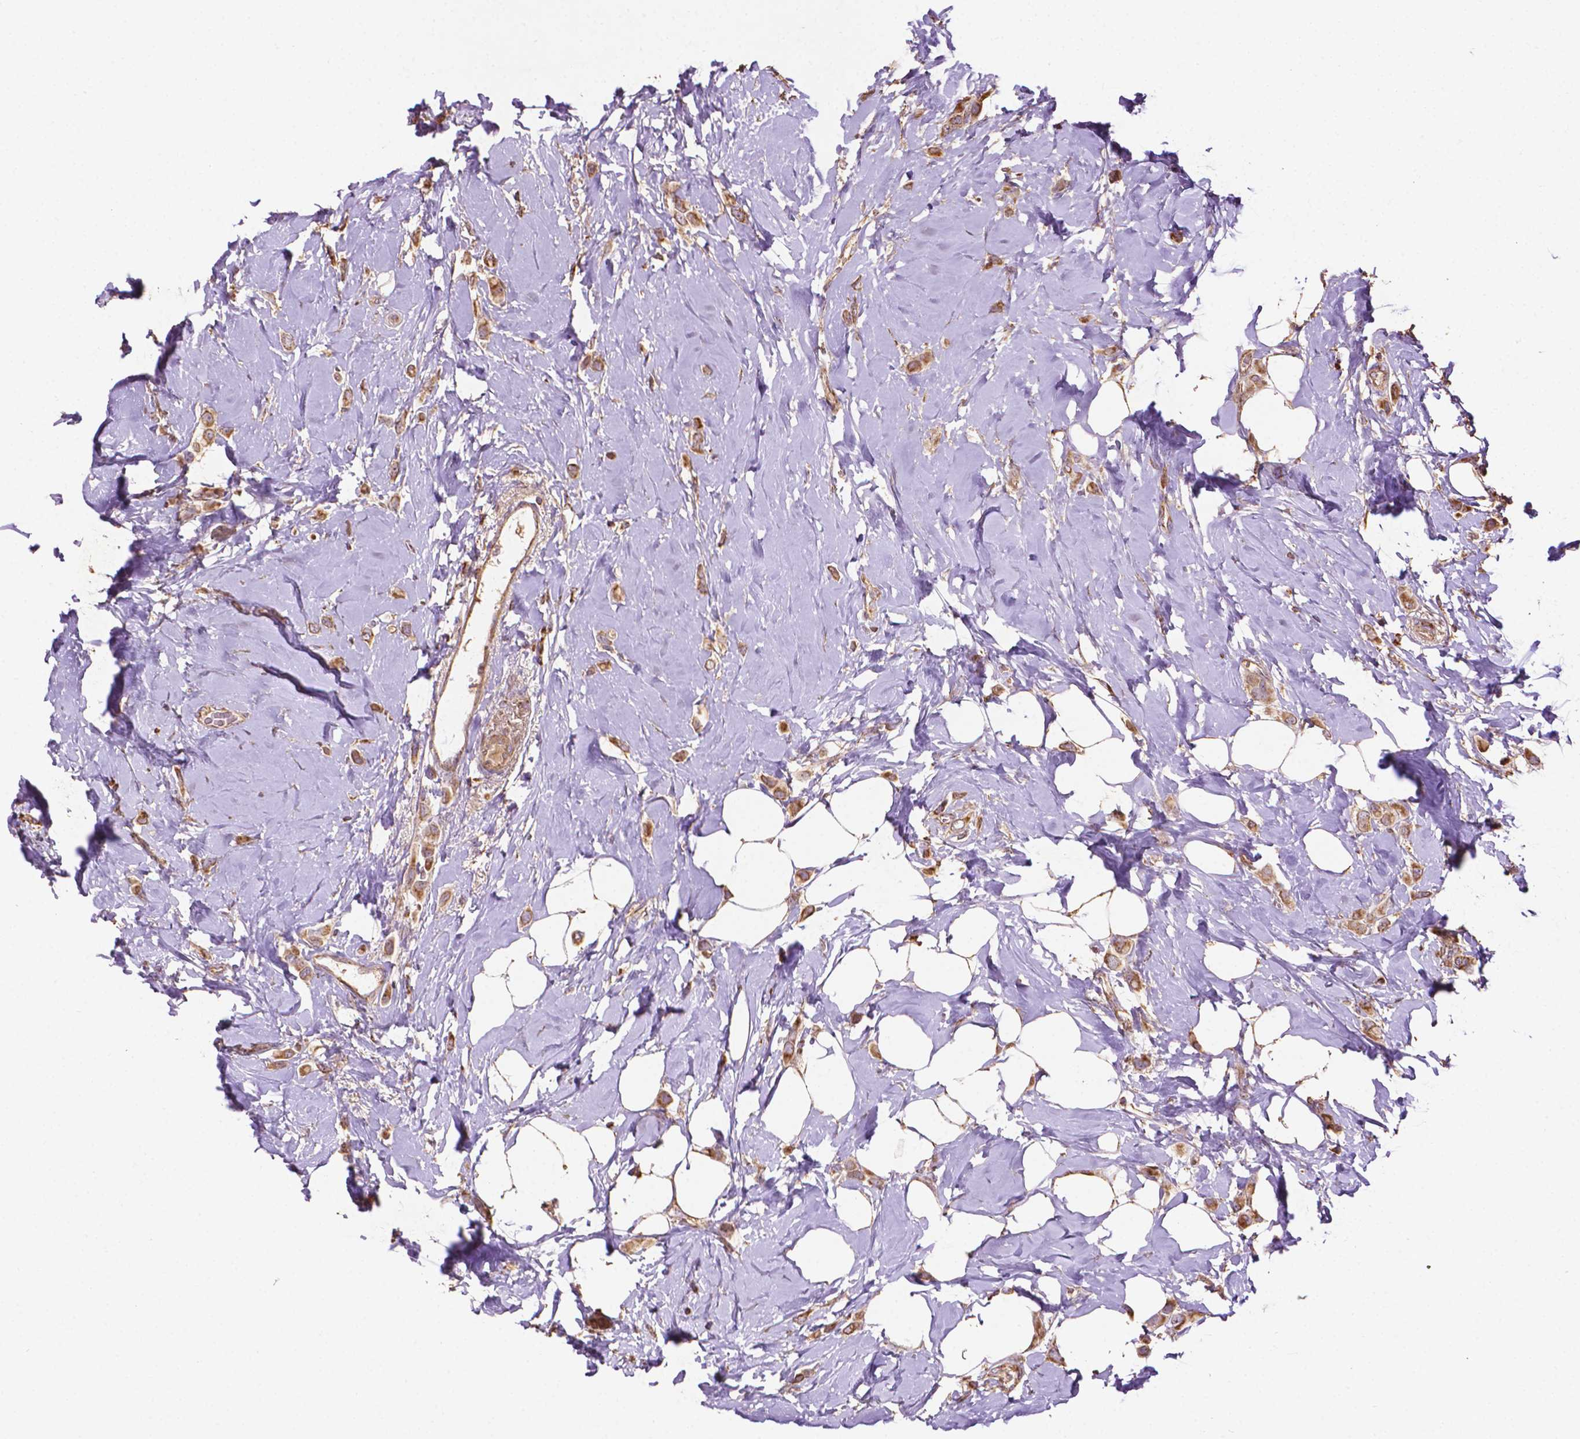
{"staining": {"intensity": "moderate", "quantity": ">75%", "location": "cytoplasmic/membranous"}, "tissue": "breast cancer", "cell_type": "Tumor cells", "image_type": "cancer", "snomed": [{"axis": "morphology", "description": "Lobular carcinoma"}, {"axis": "topography", "description": "Breast"}], "caption": "Breast lobular carcinoma stained with a protein marker displays moderate staining in tumor cells.", "gene": "LRR1", "patient": {"sex": "female", "age": 66}}